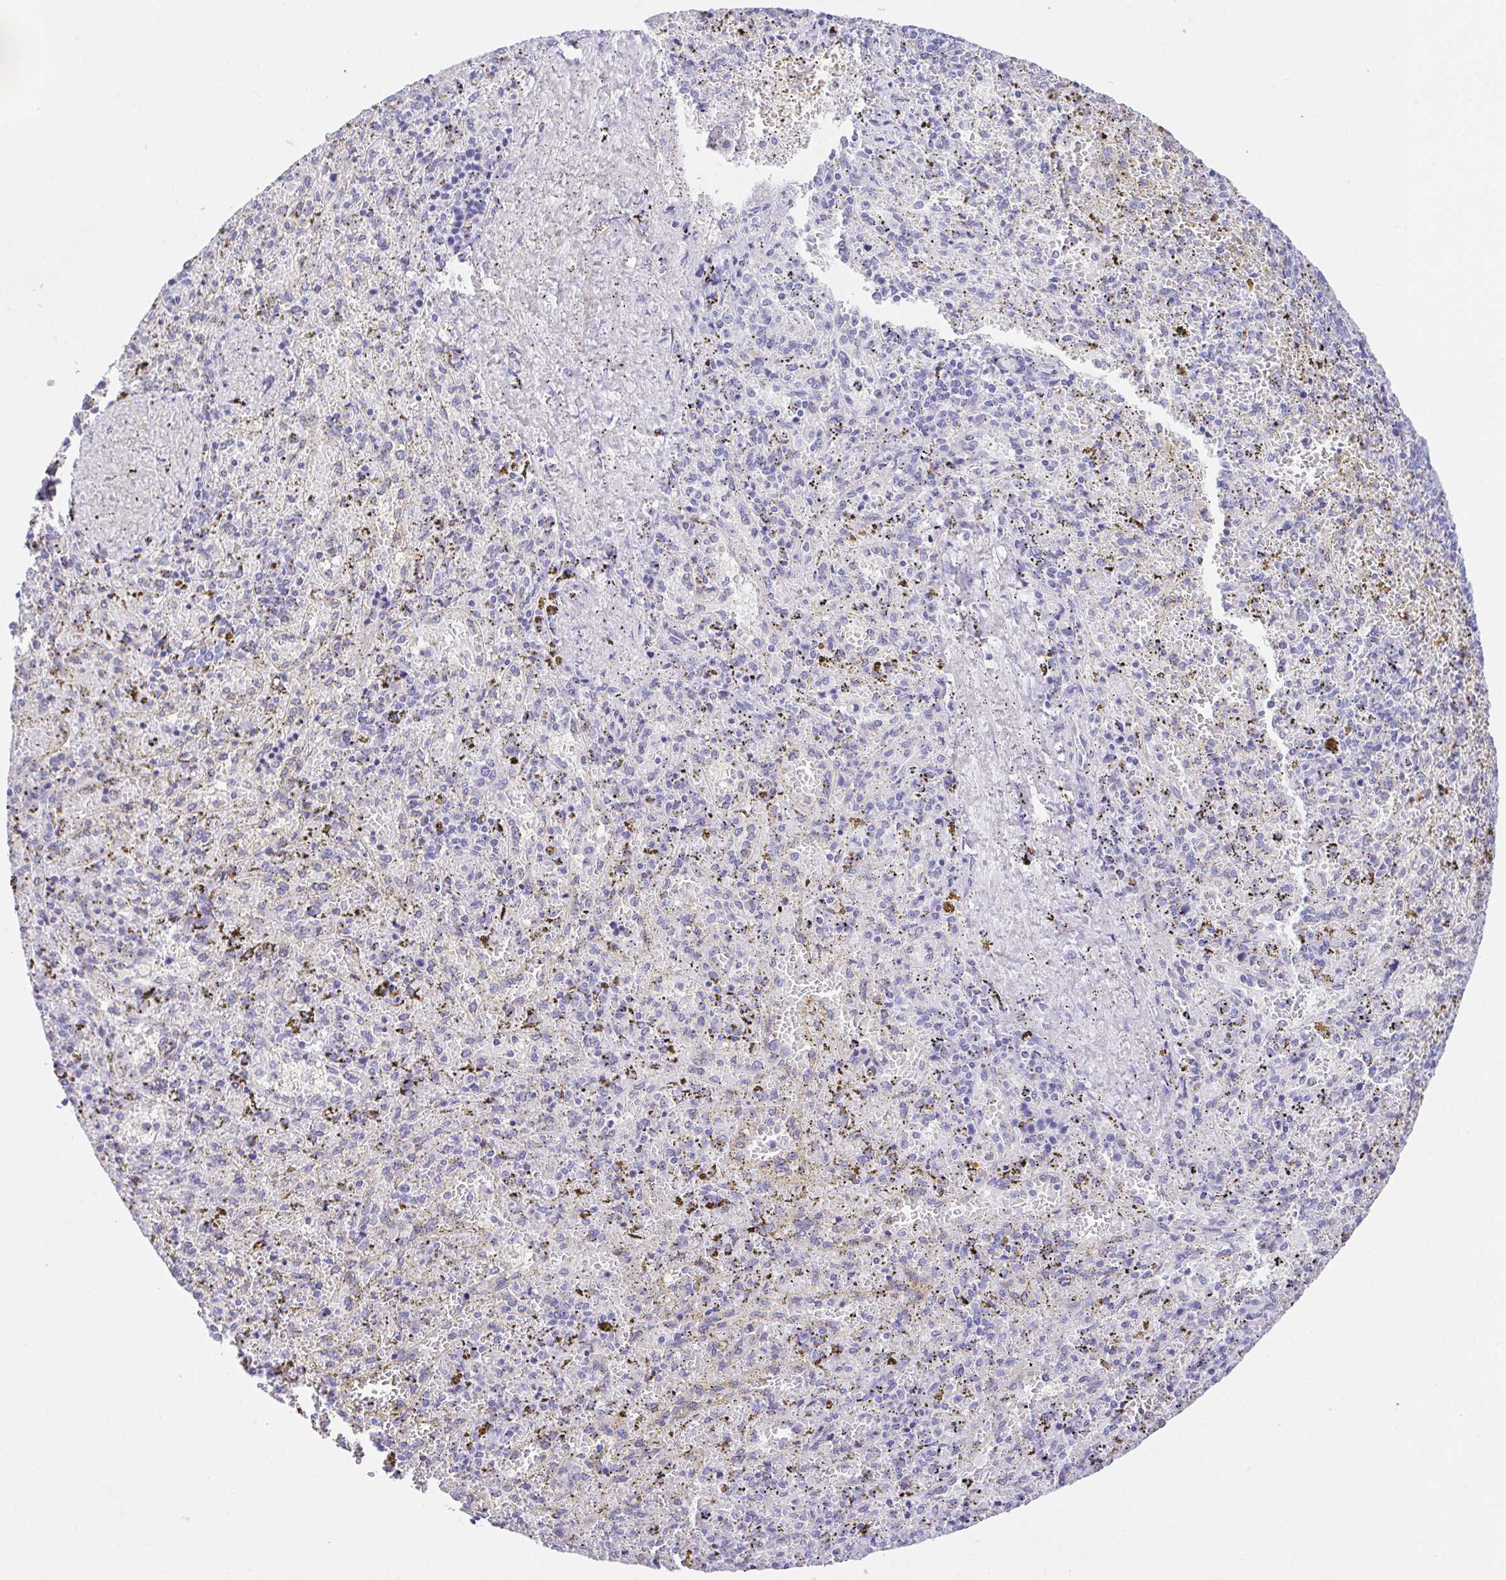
{"staining": {"intensity": "negative", "quantity": "none", "location": "none"}, "tissue": "spleen", "cell_type": "Cells in red pulp", "image_type": "normal", "snomed": [{"axis": "morphology", "description": "Normal tissue, NOS"}, {"axis": "topography", "description": "Spleen"}], "caption": "Photomicrograph shows no protein staining in cells in red pulp of normal spleen. (Stains: DAB (3,3'-diaminobenzidine) immunohistochemistry with hematoxylin counter stain, Microscopy: brightfield microscopy at high magnification).", "gene": "LUZP4", "patient": {"sex": "female", "age": 50}}